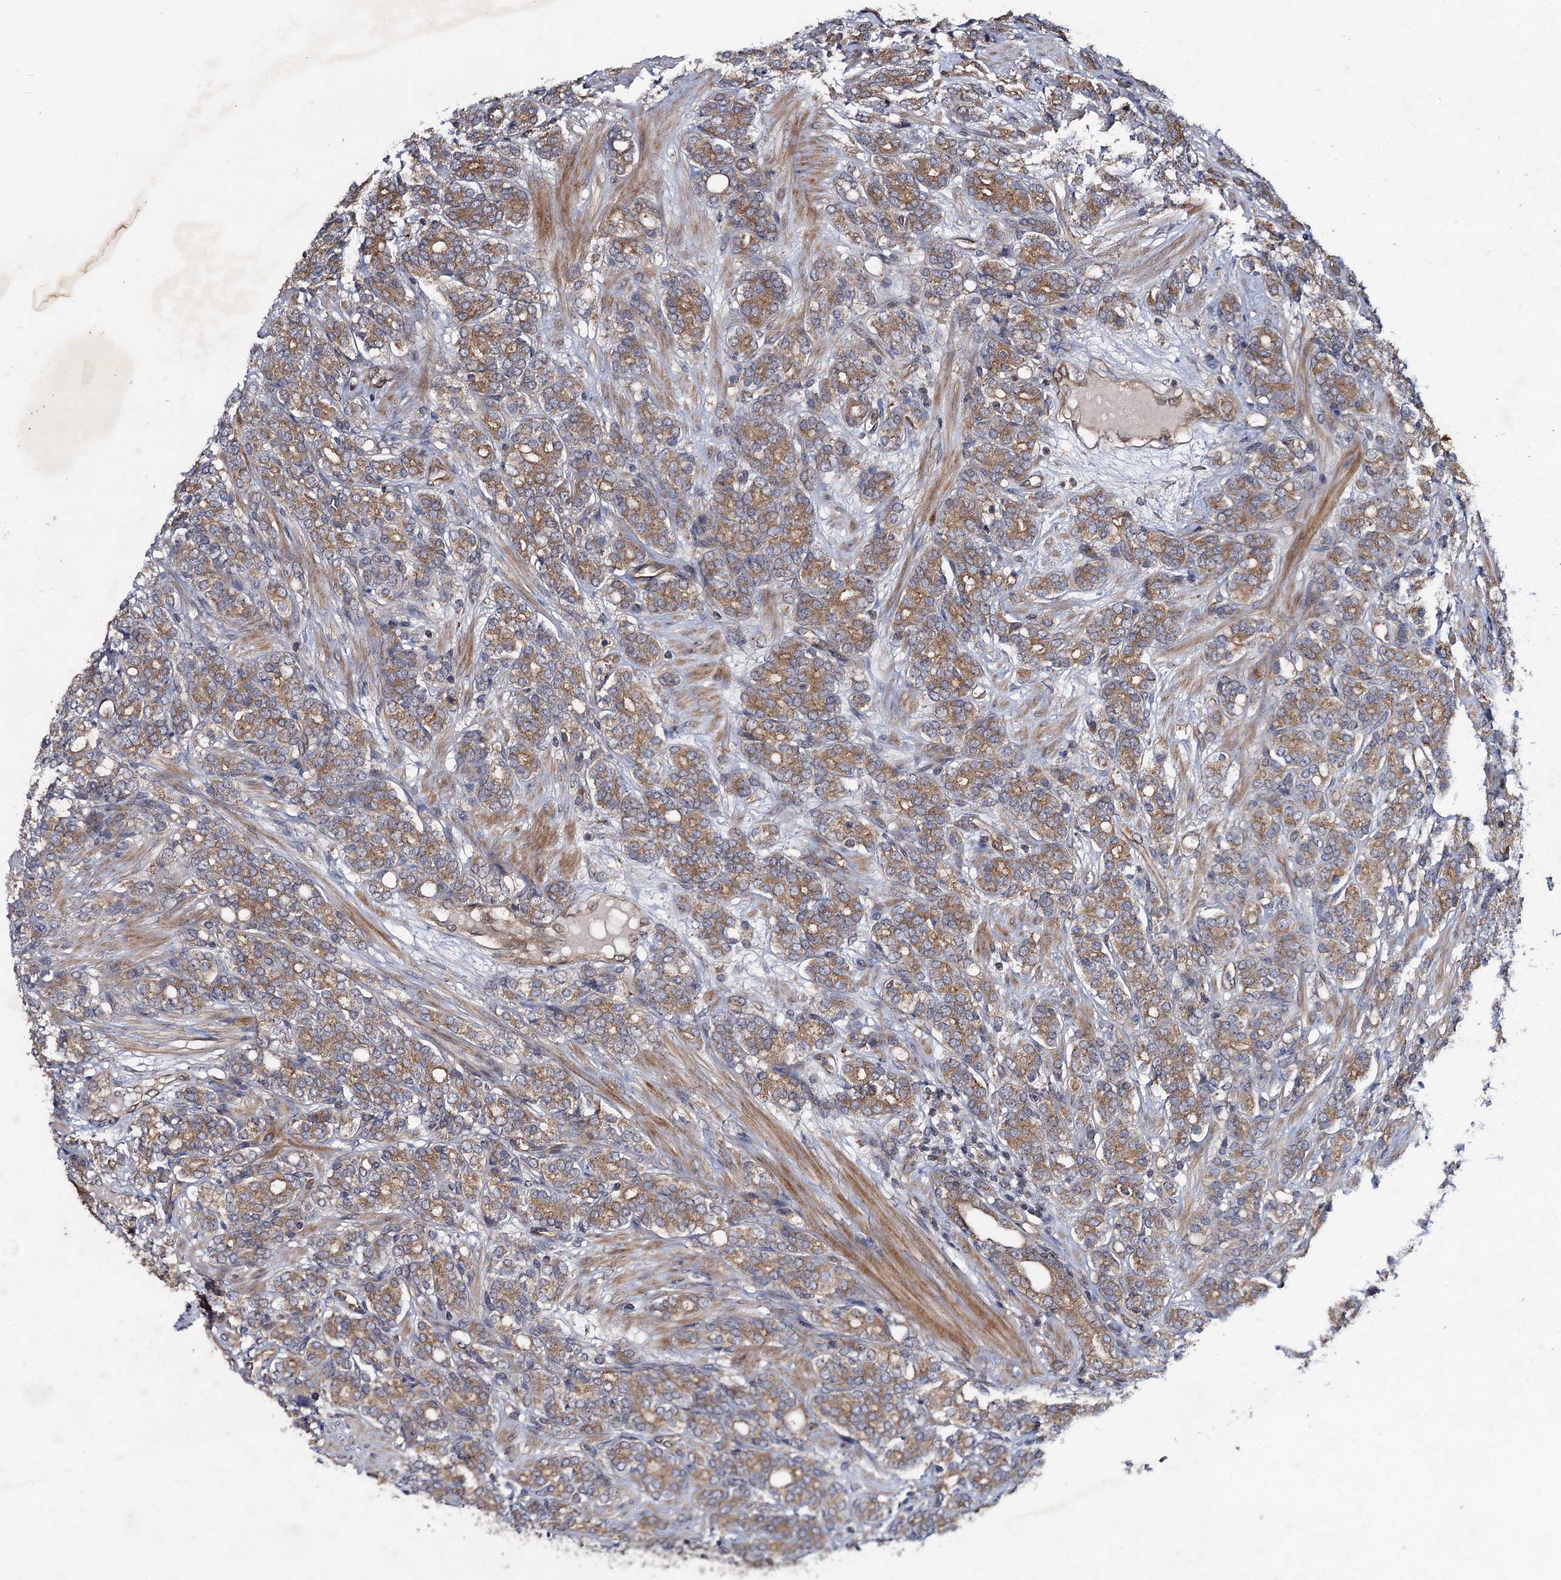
{"staining": {"intensity": "moderate", "quantity": ">75%", "location": "cytoplasmic/membranous"}, "tissue": "prostate cancer", "cell_type": "Tumor cells", "image_type": "cancer", "snomed": [{"axis": "morphology", "description": "Adenocarcinoma, High grade"}, {"axis": "topography", "description": "Prostate"}], "caption": "Approximately >75% of tumor cells in human prostate cancer (high-grade adenocarcinoma) show moderate cytoplasmic/membranous protein positivity as visualized by brown immunohistochemical staining.", "gene": "HAUS1", "patient": {"sex": "male", "age": 62}}